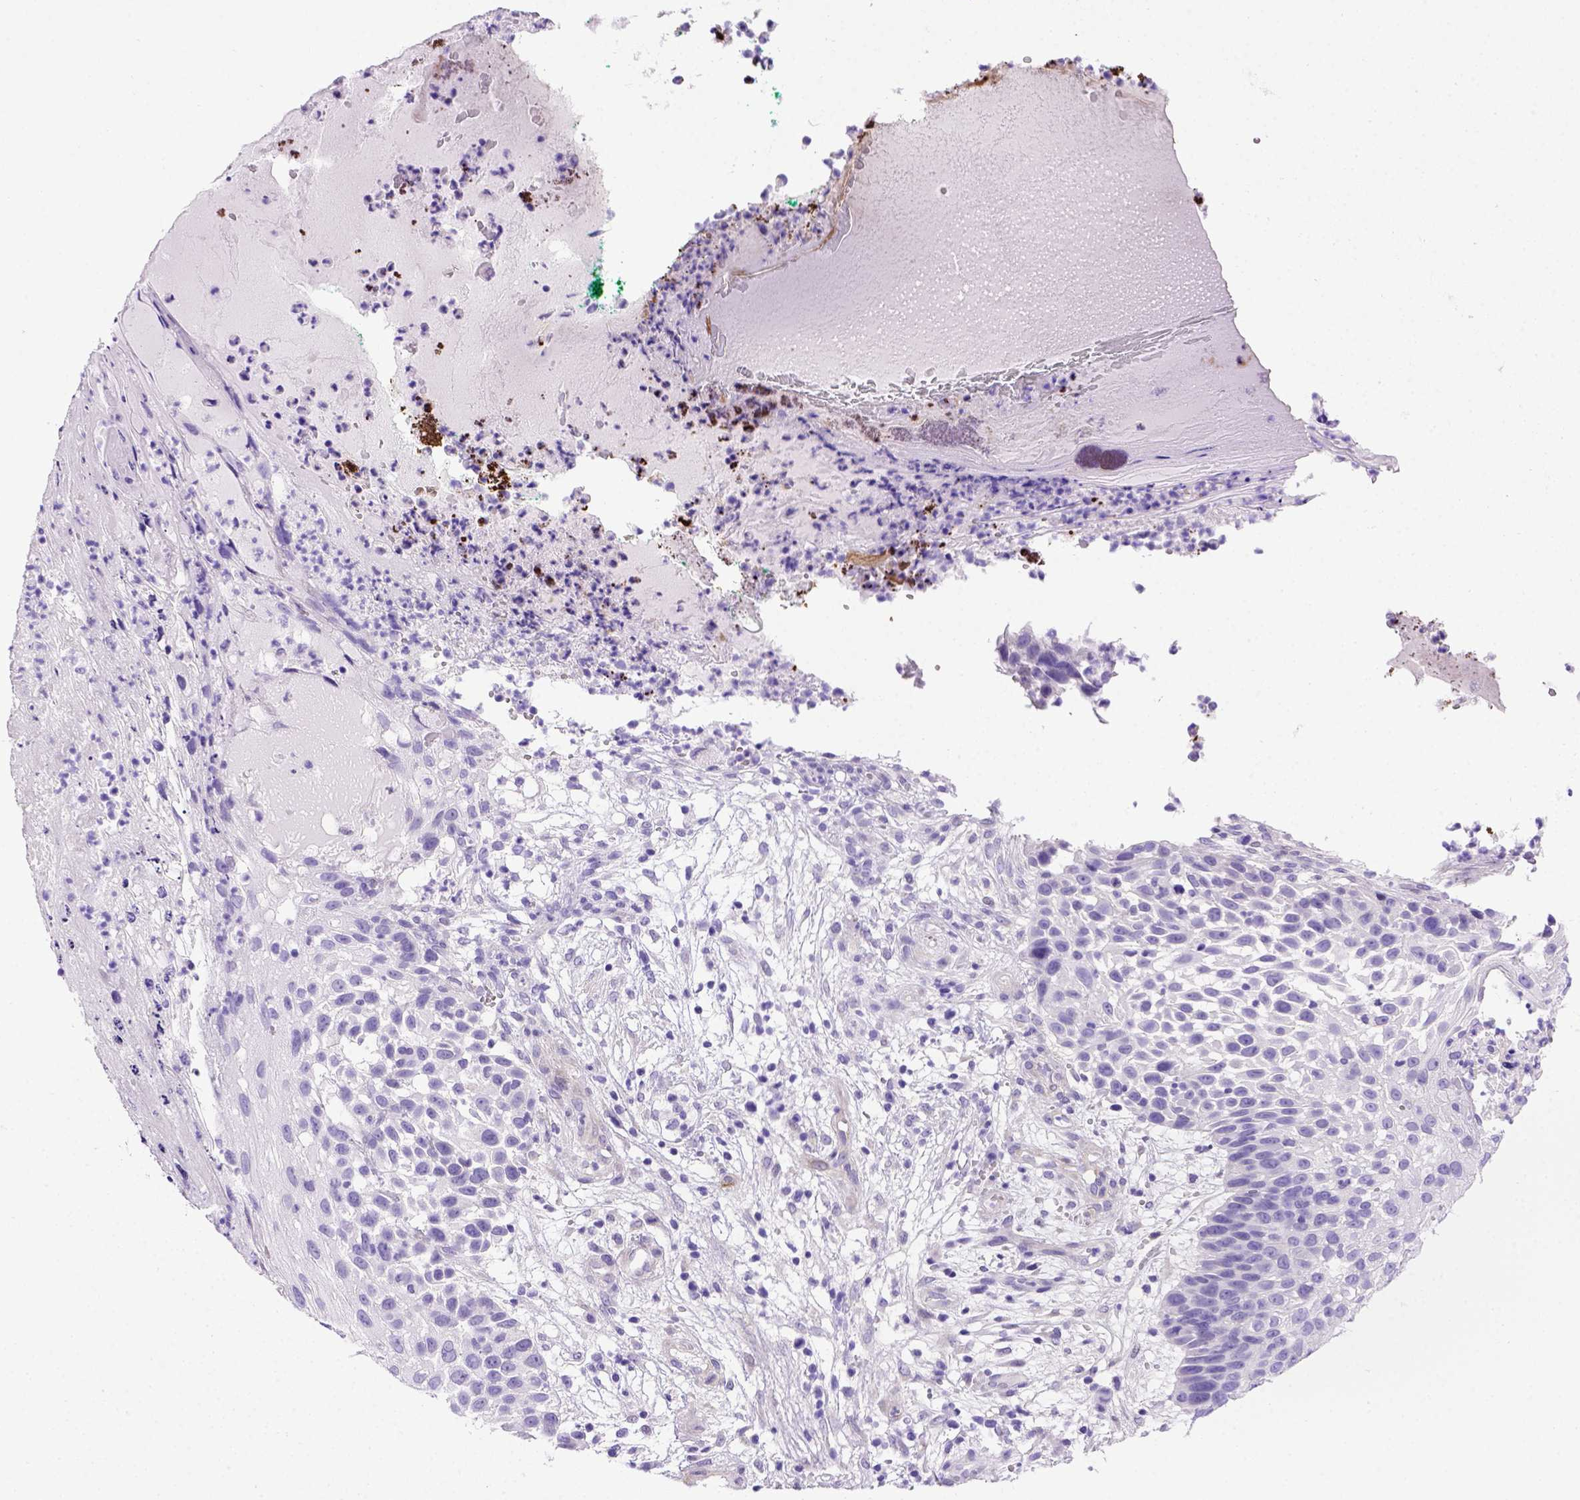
{"staining": {"intensity": "negative", "quantity": "none", "location": "none"}, "tissue": "skin cancer", "cell_type": "Tumor cells", "image_type": "cancer", "snomed": [{"axis": "morphology", "description": "Squamous cell carcinoma, NOS"}, {"axis": "topography", "description": "Skin"}], "caption": "This is an IHC histopathology image of human skin cancer. There is no staining in tumor cells.", "gene": "ADAM12", "patient": {"sex": "male", "age": 92}}